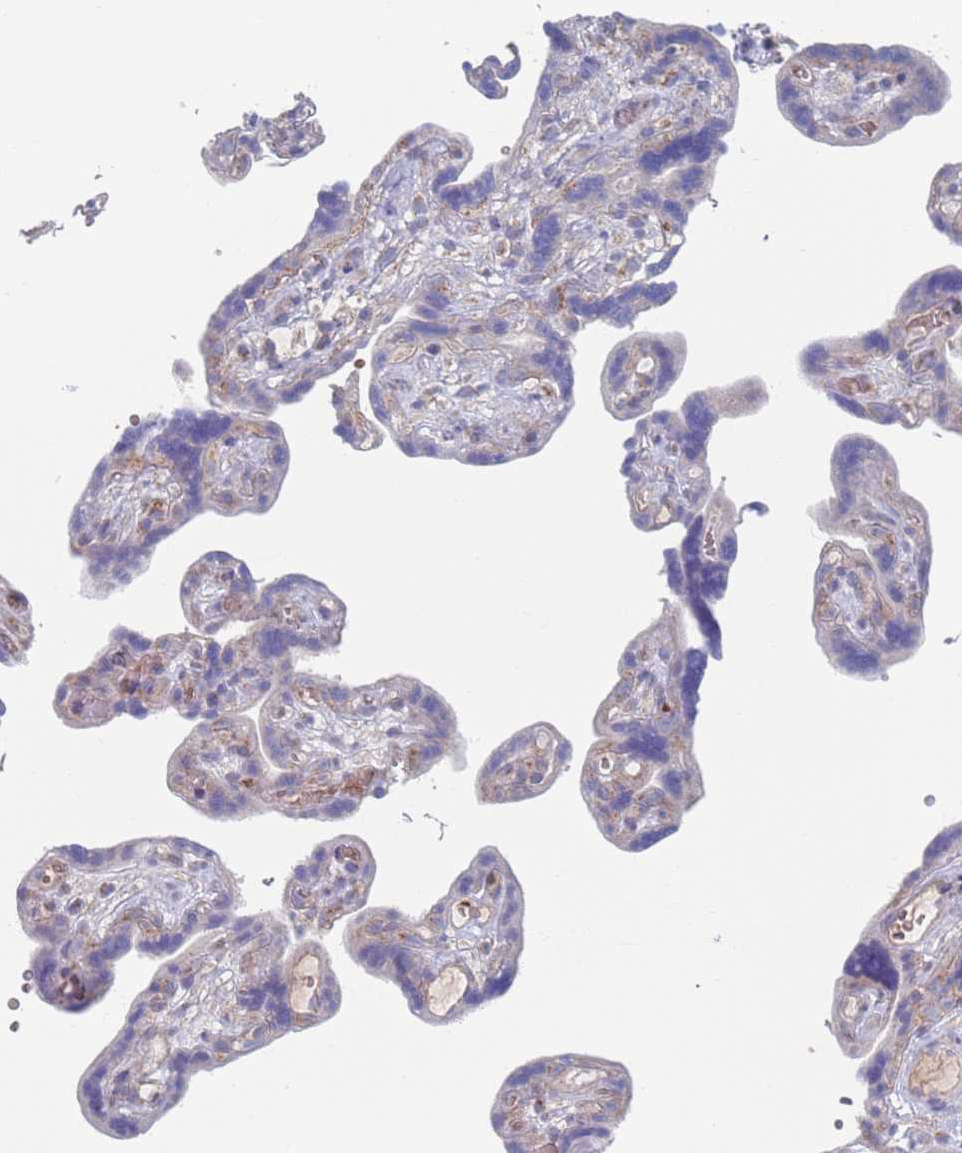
{"staining": {"intensity": "moderate", "quantity": "25%-75%", "location": "cytoplasmic/membranous"}, "tissue": "placenta", "cell_type": "Decidual cells", "image_type": "normal", "snomed": [{"axis": "morphology", "description": "Normal tissue, NOS"}, {"axis": "topography", "description": "Placenta"}], "caption": "Moderate cytoplasmic/membranous expression is identified in approximately 25%-75% of decidual cells in unremarkable placenta.", "gene": "CHCHD6", "patient": {"sex": "female", "age": 30}}